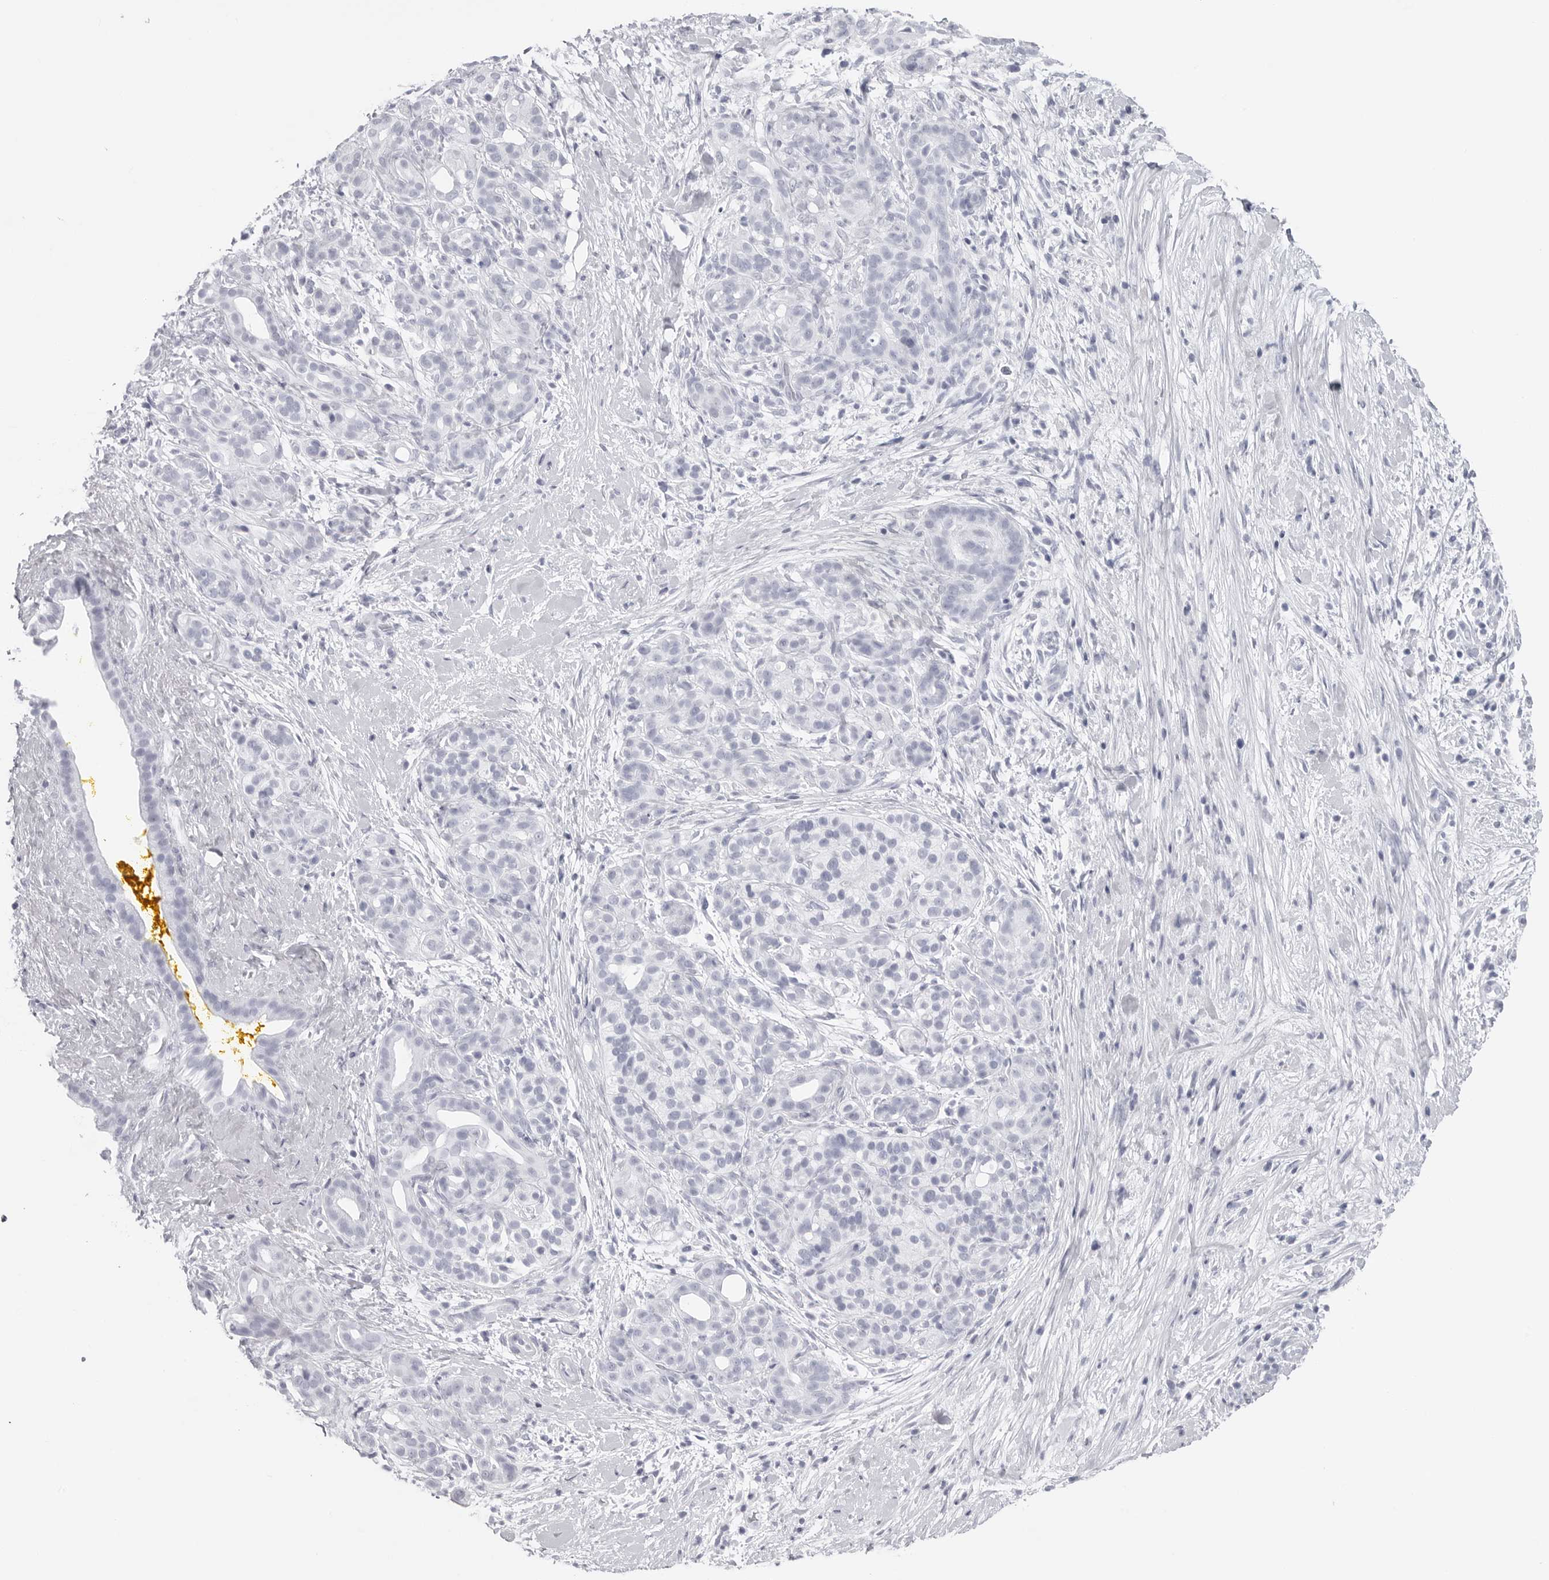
{"staining": {"intensity": "negative", "quantity": "none", "location": "none"}, "tissue": "pancreatic cancer", "cell_type": "Tumor cells", "image_type": "cancer", "snomed": [{"axis": "morphology", "description": "Adenocarcinoma, NOS"}, {"axis": "topography", "description": "Pancreas"}], "caption": "Immunohistochemistry (IHC) of pancreatic cancer (adenocarcinoma) reveals no expression in tumor cells. The staining was performed using DAB (3,3'-diaminobenzidine) to visualize the protein expression in brown, while the nuclei were stained in blue with hematoxylin (Magnification: 20x).", "gene": "CST2", "patient": {"sex": "male", "age": 58}}